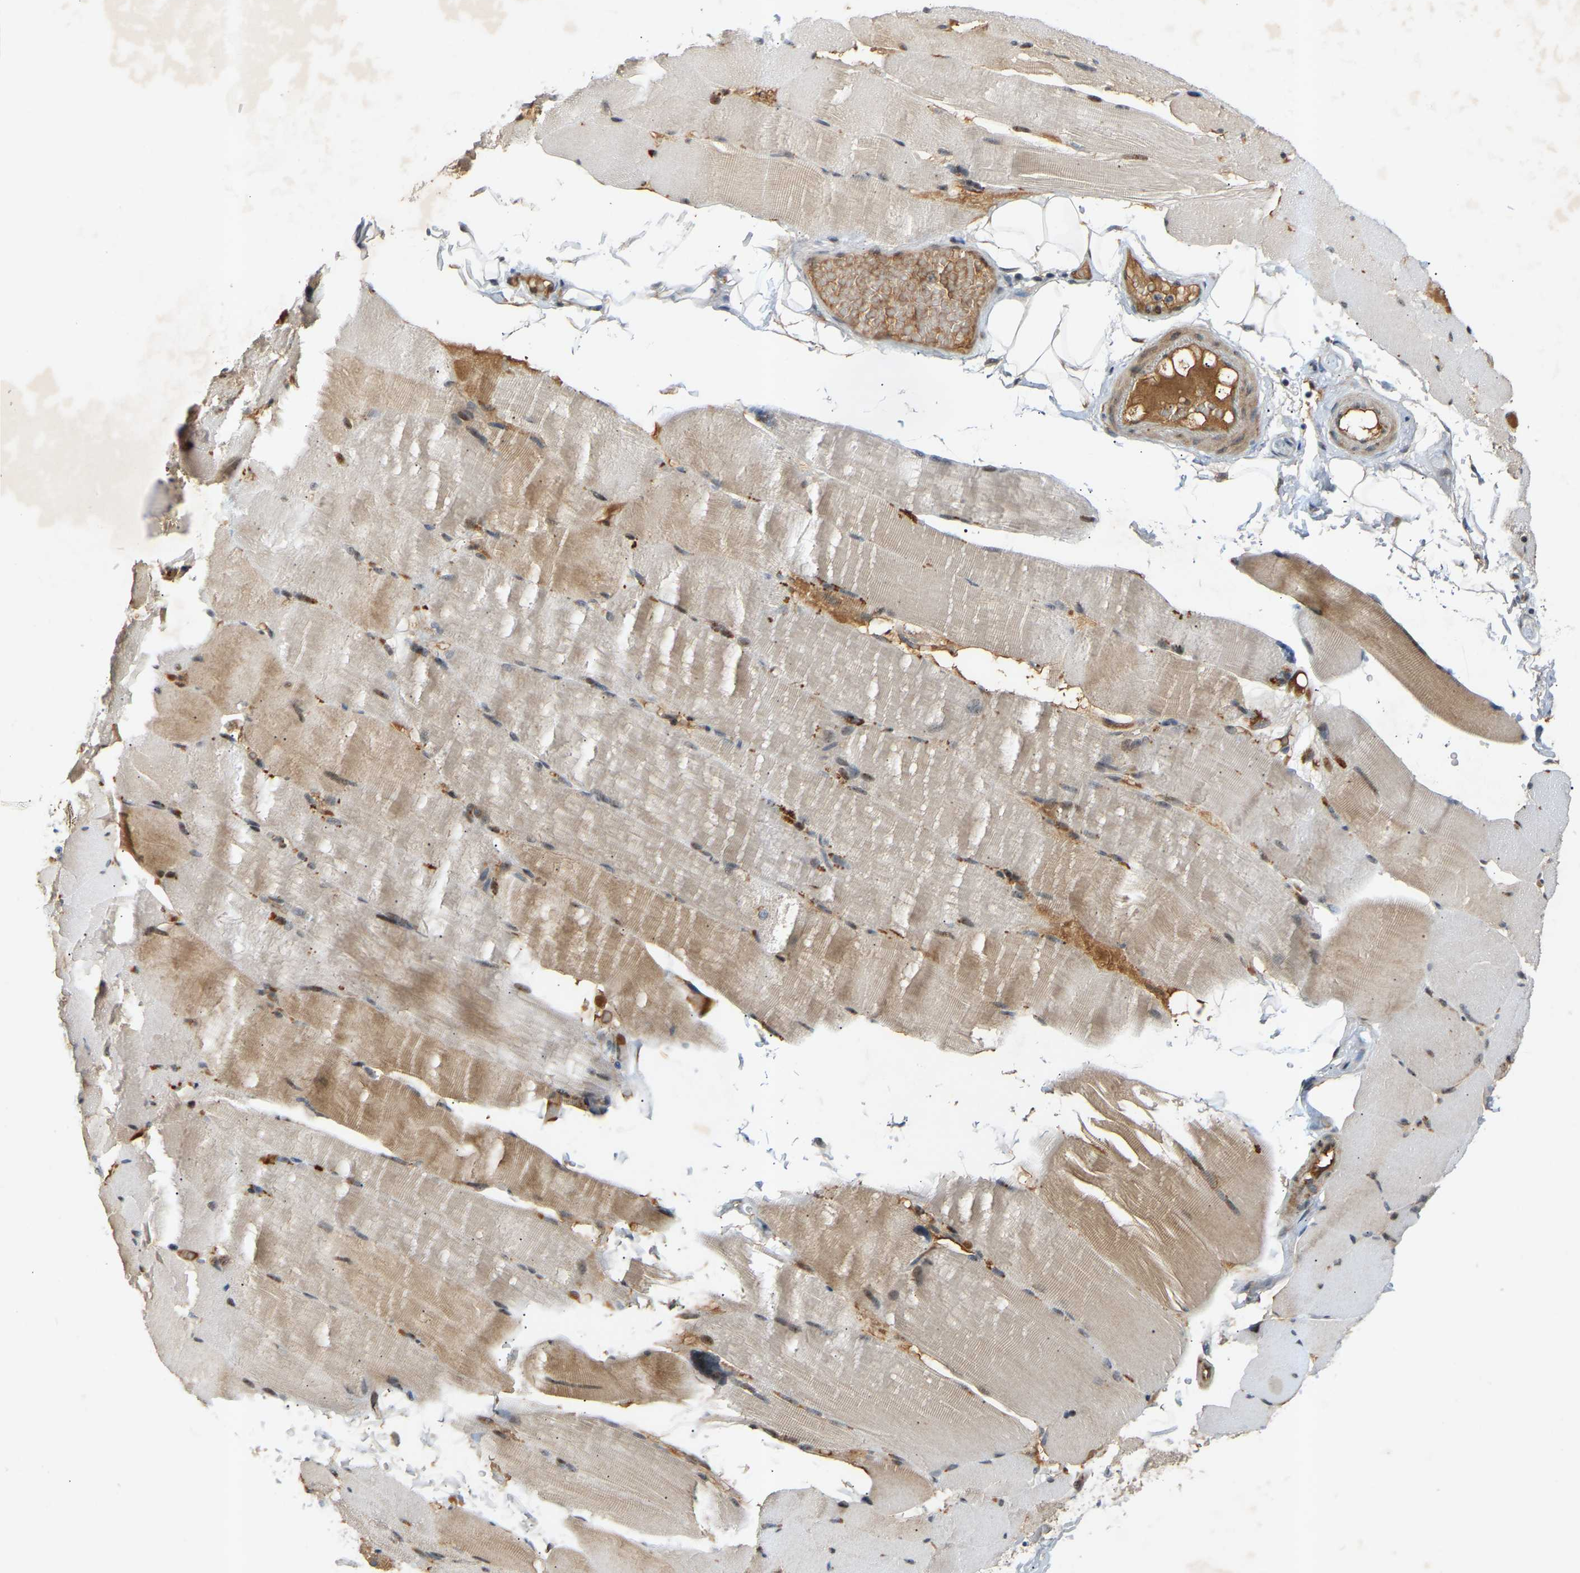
{"staining": {"intensity": "moderate", "quantity": "<25%", "location": "cytoplasmic/membranous"}, "tissue": "skeletal muscle", "cell_type": "Myocytes", "image_type": "normal", "snomed": [{"axis": "morphology", "description": "Normal tissue, NOS"}, {"axis": "topography", "description": "Skin"}, {"axis": "topography", "description": "Skeletal muscle"}], "caption": "Skeletal muscle stained with immunohistochemistry (IHC) demonstrates moderate cytoplasmic/membranous positivity in approximately <25% of myocytes. The staining is performed using DAB brown chromogen to label protein expression. The nuclei are counter-stained blue using hematoxylin.", "gene": "ATP5MF", "patient": {"sex": "male", "age": 83}}